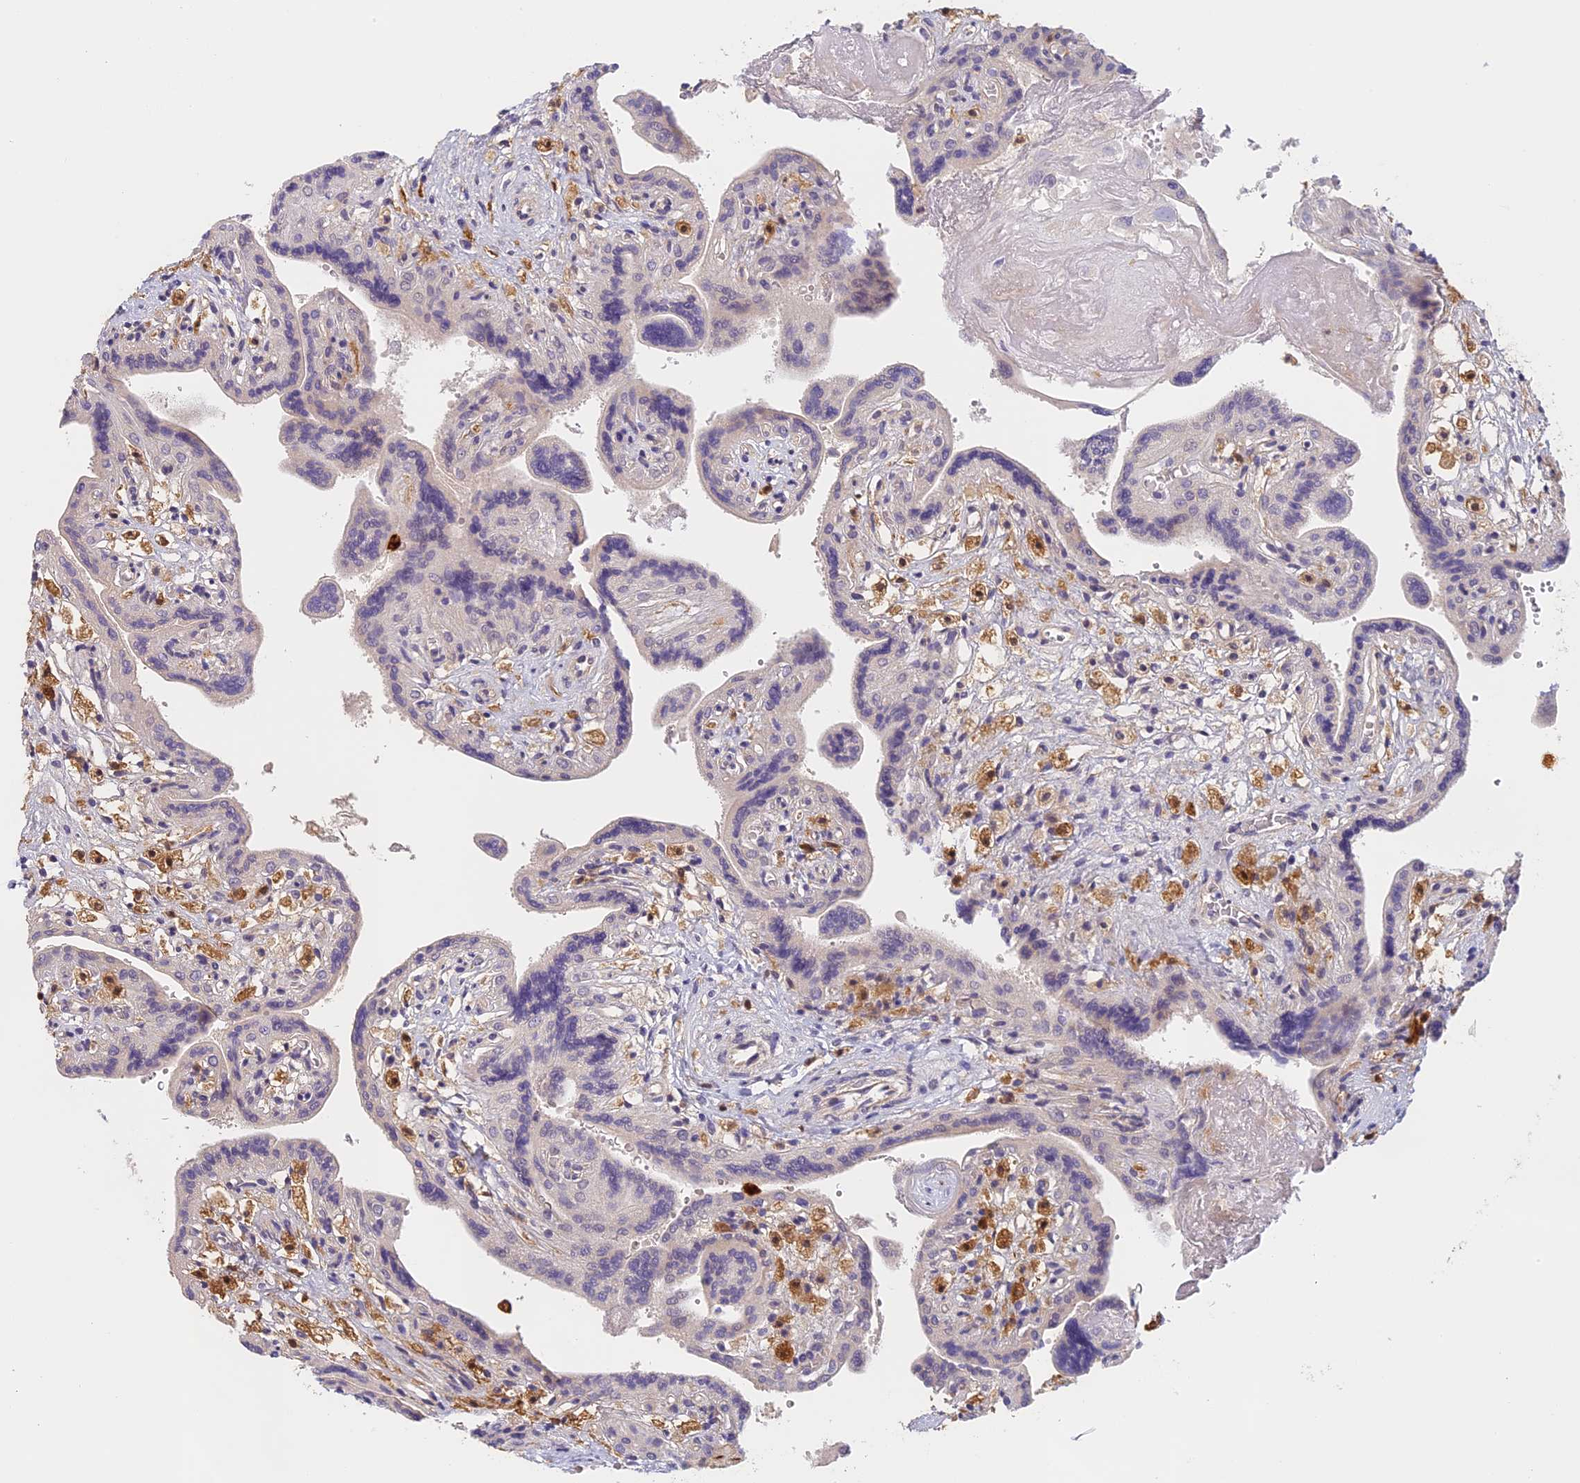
{"staining": {"intensity": "negative", "quantity": "none", "location": "none"}, "tissue": "placenta", "cell_type": "Trophoblastic cells", "image_type": "normal", "snomed": [{"axis": "morphology", "description": "Normal tissue, NOS"}, {"axis": "topography", "description": "Placenta"}], "caption": "DAB immunohistochemical staining of unremarkable placenta exhibits no significant expression in trophoblastic cells.", "gene": "NCF4", "patient": {"sex": "female", "age": 37}}